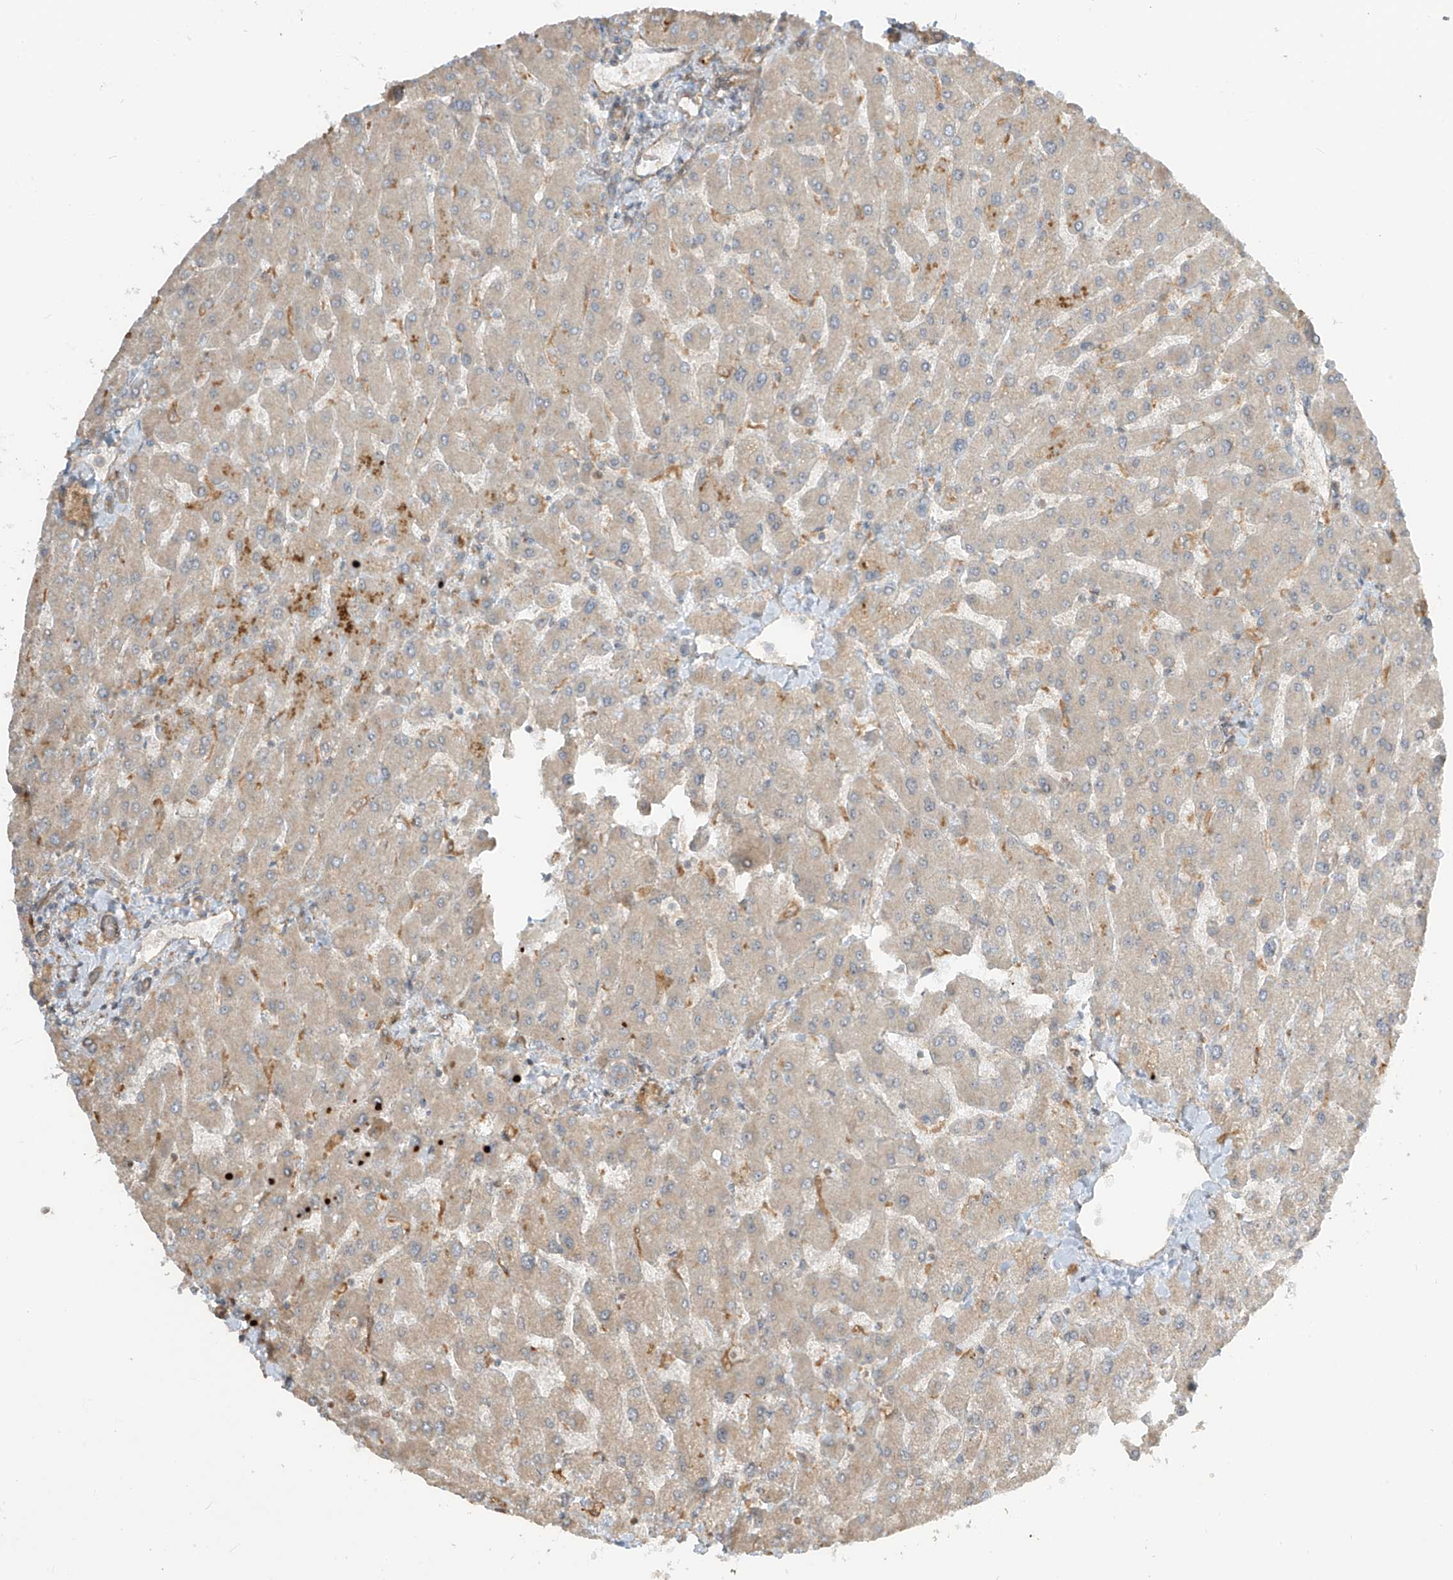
{"staining": {"intensity": "moderate", "quantity": "<25%", "location": "cytoplasmic/membranous"}, "tissue": "liver", "cell_type": "Cholangiocytes", "image_type": "normal", "snomed": [{"axis": "morphology", "description": "Normal tissue, NOS"}, {"axis": "topography", "description": "Liver"}], "caption": "High-power microscopy captured an immunohistochemistry (IHC) photomicrograph of benign liver, revealing moderate cytoplasmic/membranous positivity in approximately <25% of cholangiocytes.", "gene": "ENTR1", "patient": {"sex": "male", "age": 55}}